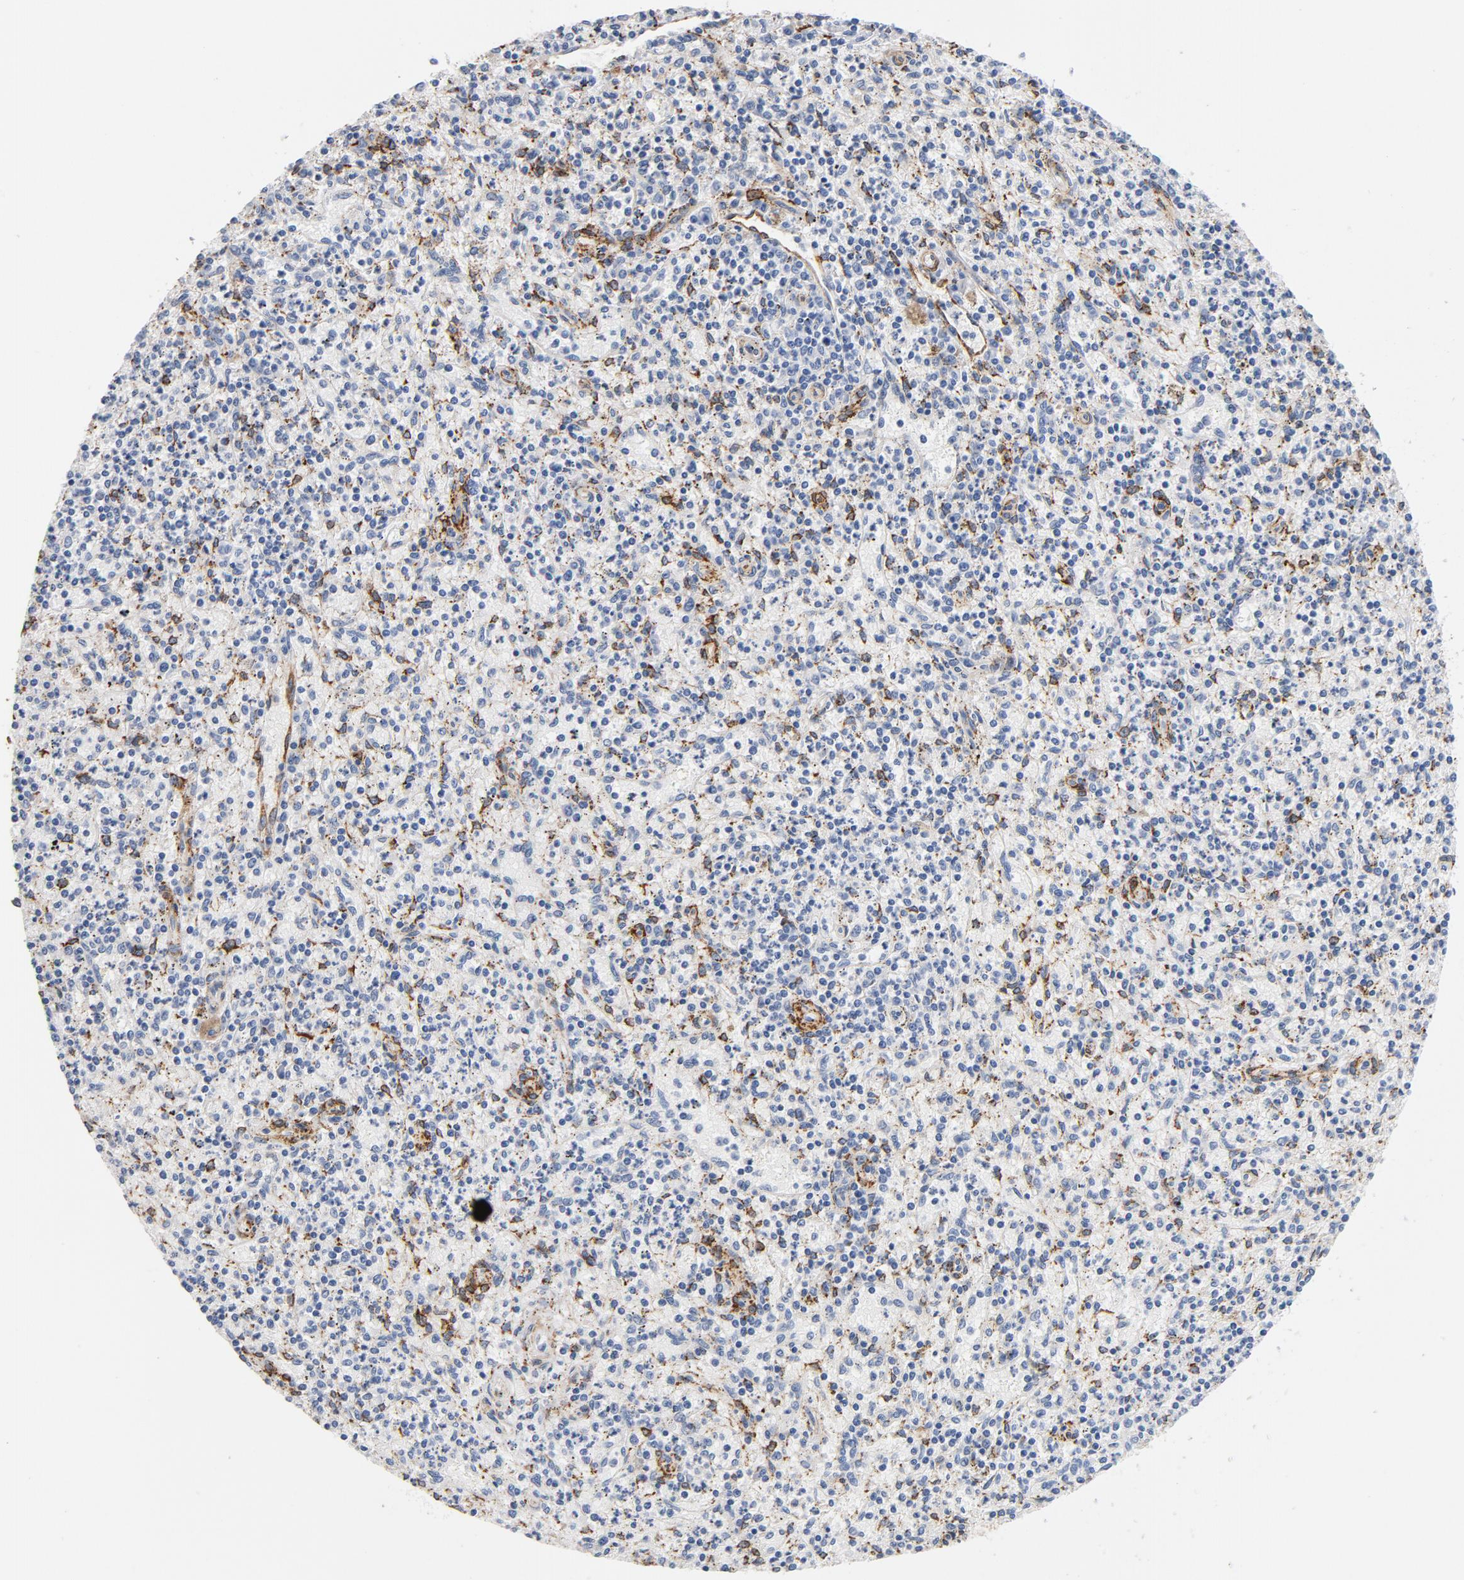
{"staining": {"intensity": "negative", "quantity": "none", "location": "none"}, "tissue": "spleen", "cell_type": "Cells in red pulp", "image_type": "normal", "snomed": [{"axis": "morphology", "description": "Normal tissue, NOS"}, {"axis": "topography", "description": "Spleen"}], "caption": "High power microscopy histopathology image of an immunohistochemistry (IHC) photomicrograph of benign spleen, revealing no significant positivity in cells in red pulp. (DAB immunohistochemistry (IHC), high magnification).", "gene": "SERPINH1", "patient": {"sex": "male", "age": 72}}